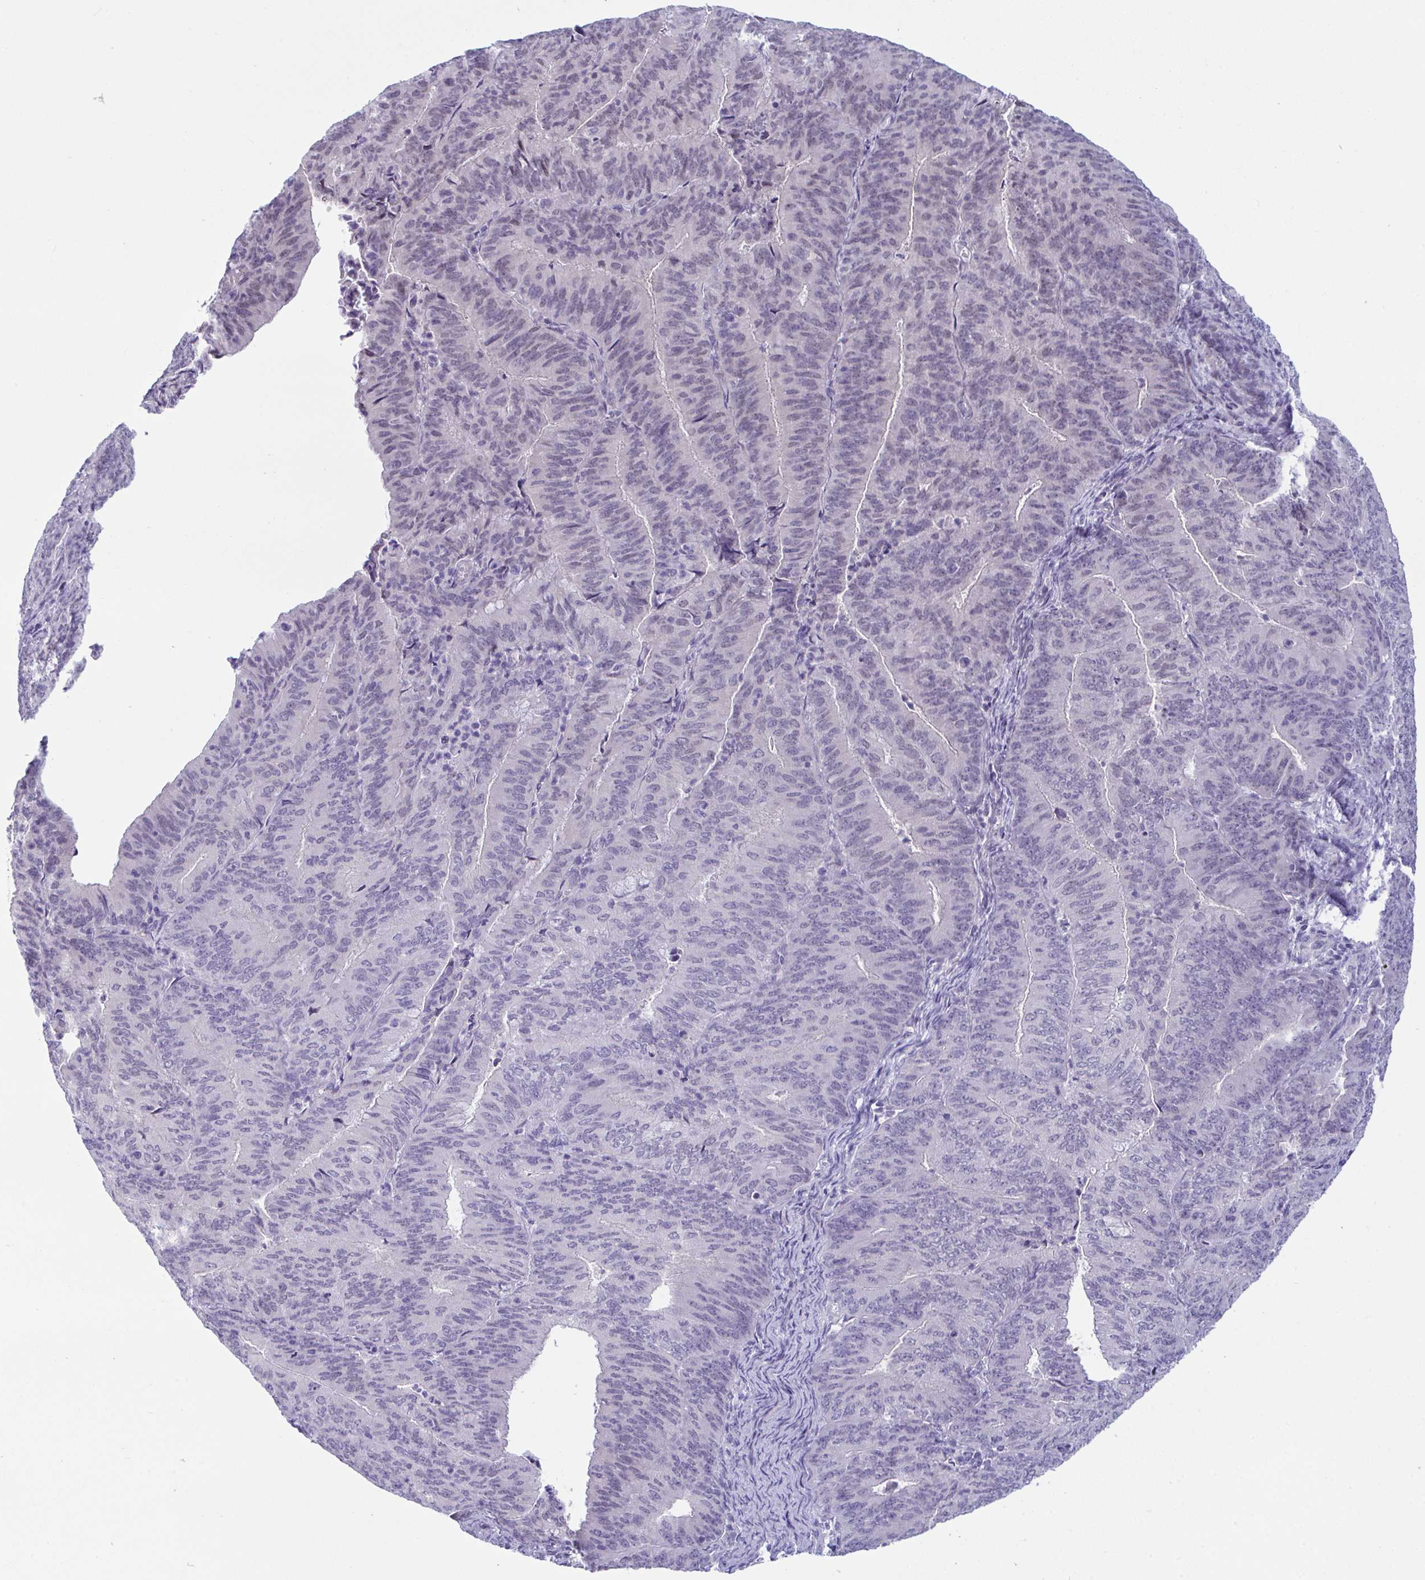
{"staining": {"intensity": "negative", "quantity": "none", "location": "none"}, "tissue": "endometrial cancer", "cell_type": "Tumor cells", "image_type": "cancer", "snomed": [{"axis": "morphology", "description": "Adenocarcinoma, NOS"}, {"axis": "topography", "description": "Endometrium"}], "caption": "IHC histopathology image of neoplastic tissue: human endometrial cancer stained with DAB (3,3'-diaminobenzidine) displays no significant protein positivity in tumor cells. (DAB (3,3'-diaminobenzidine) immunohistochemistry, high magnification).", "gene": "USP35", "patient": {"sex": "female", "age": 57}}